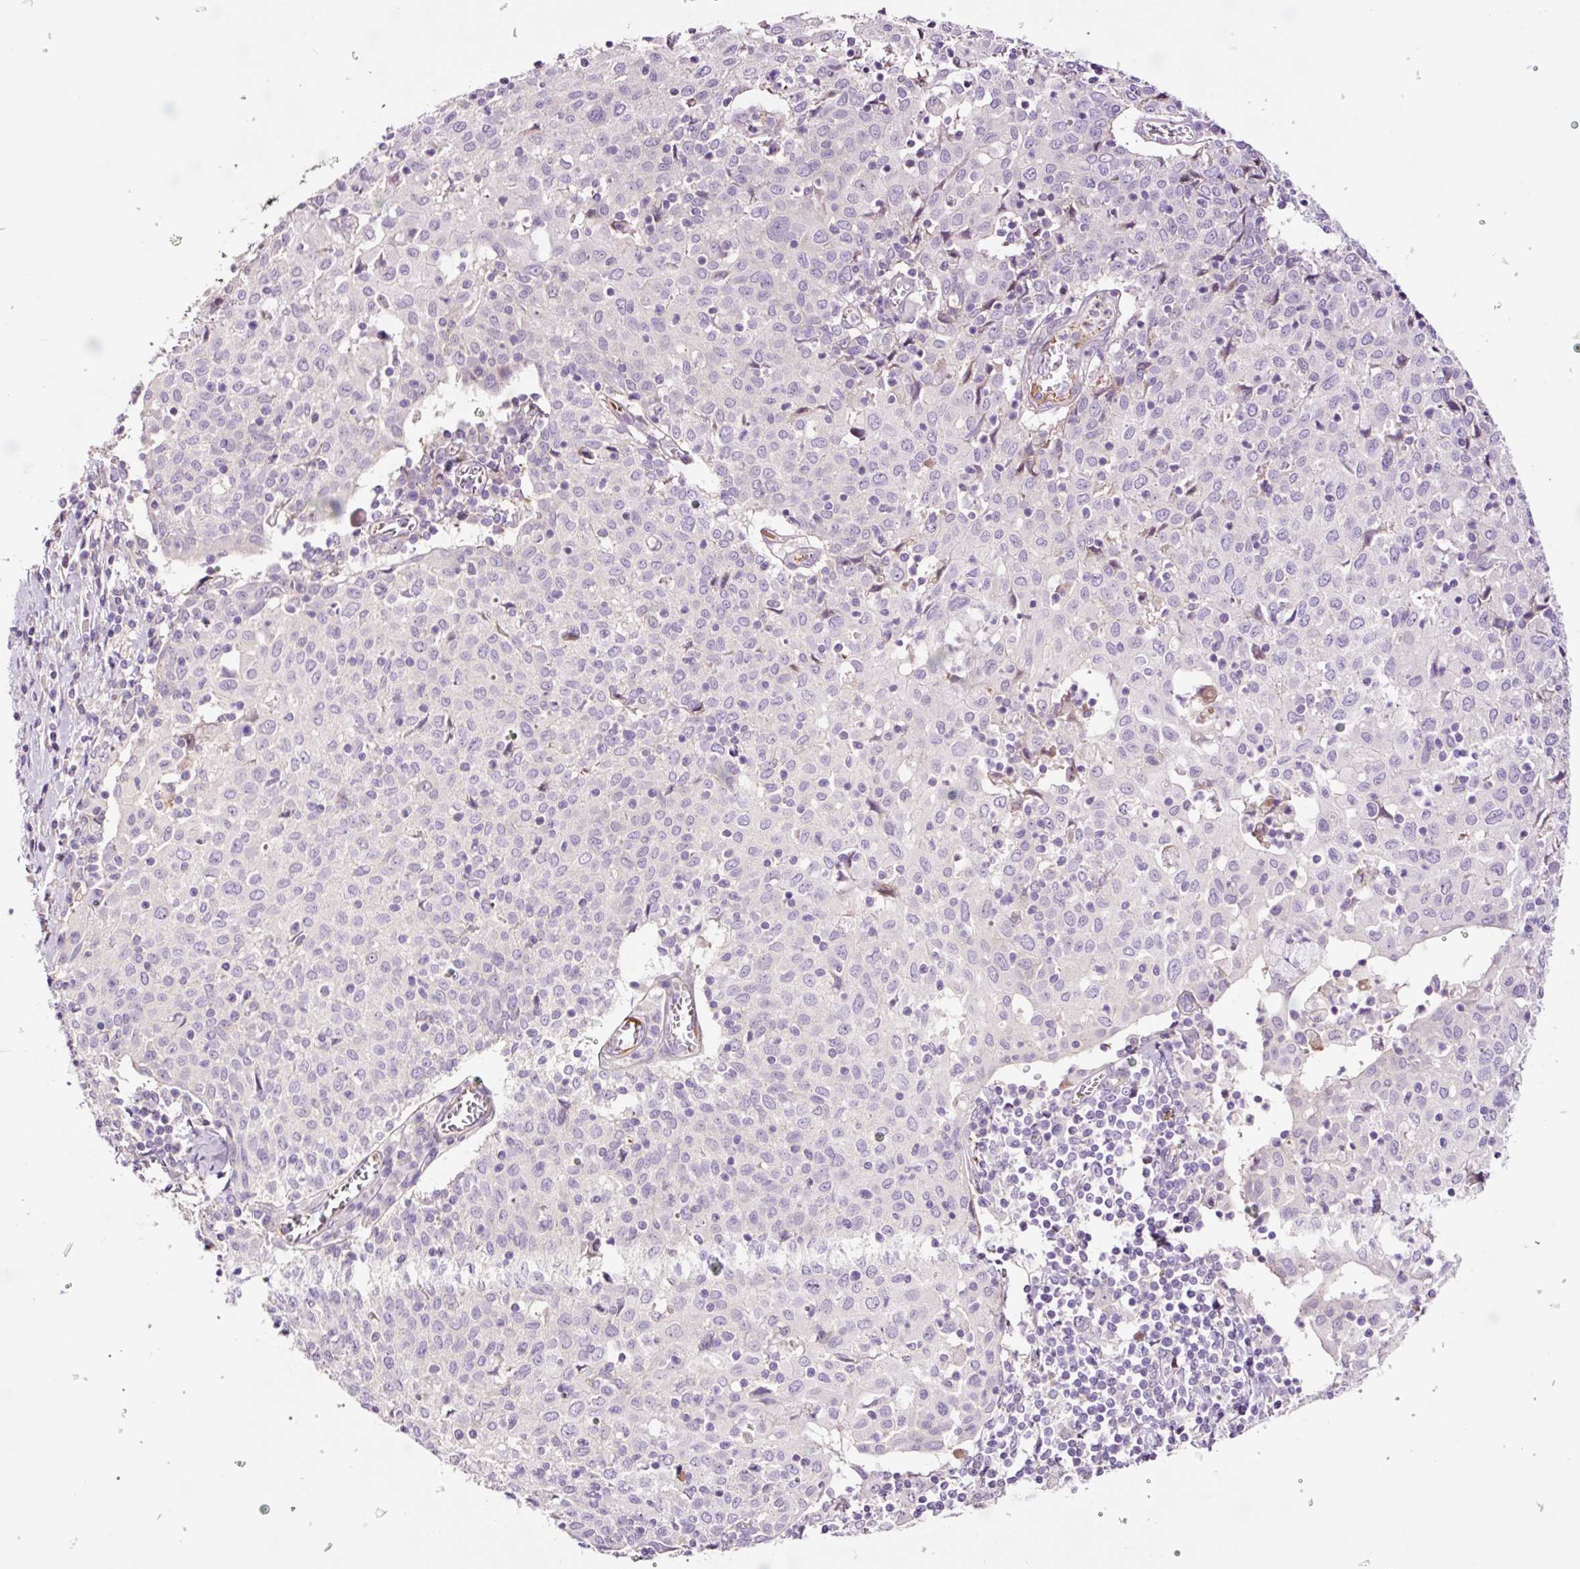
{"staining": {"intensity": "negative", "quantity": "none", "location": "none"}, "tissue": "cervical cancer", "cell_type": "Tumor cells", "image_type": "cancer", "snomed": [{"axis": "morphology", "description": "Squamous cell carcinoma, NOS"}, {"axis": "topography", "description": "Cervix"}], "caption": "The histopathology image displays no significant staining in tumor cells of squamous cell carcinoma (cervical).", "gene": "TMEM235", "patient": {"sex": "female", "age": 52}}